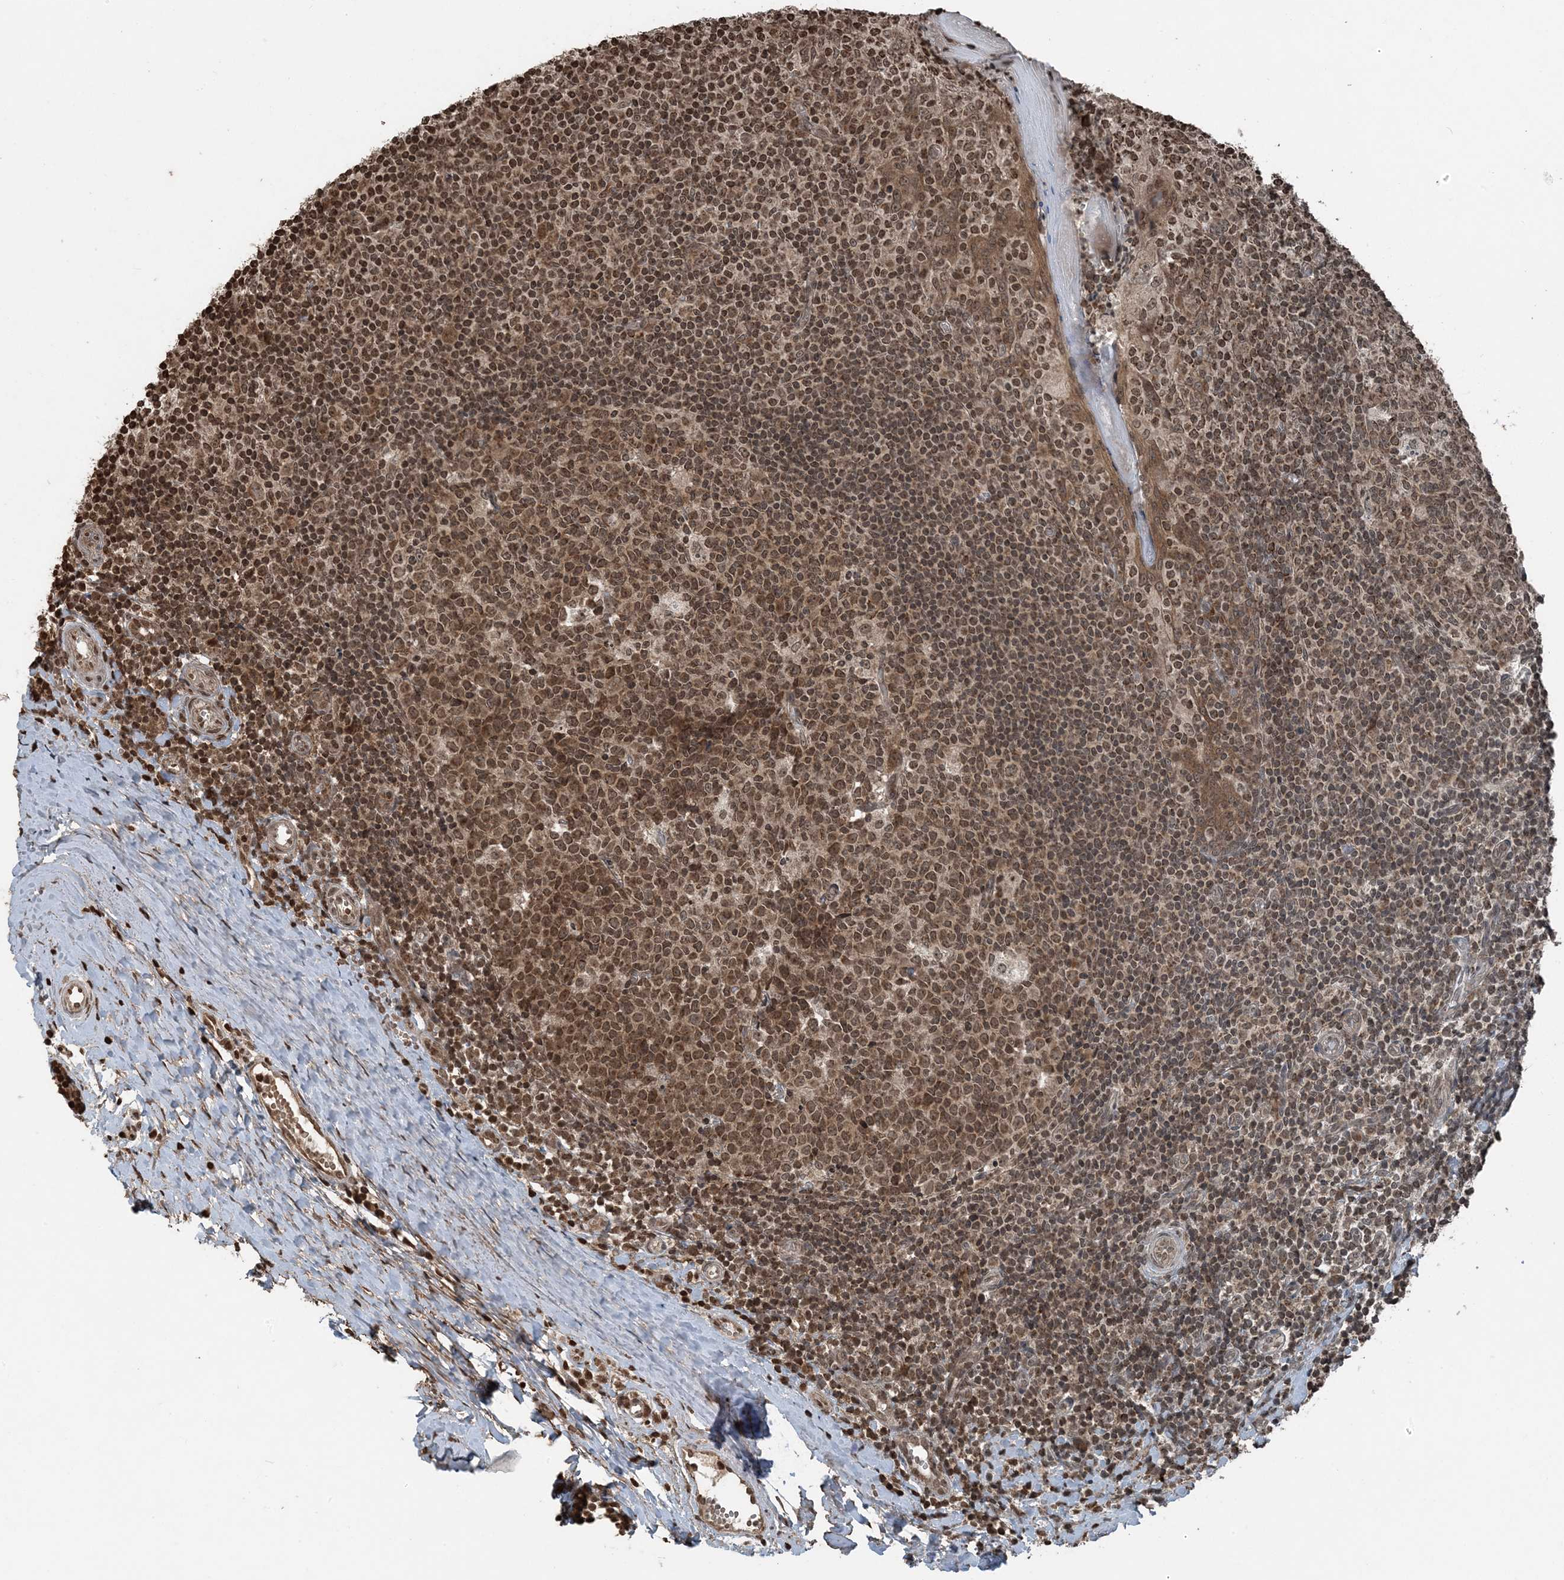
{"staining": {"intensity": "moderate", "quantity": ">75%", "location": "cytoplasmic/membranous,nuclear"}, "tissue": "tonsil", "cell_type": "Germinal center cells", "image_type": "normal", "snomed": [{"axis": "morphology", "description": "Normal tissue, NOS"}, {"axis": "topography", "description": "Tonsil"}], "caption": "This is a histology image of IHC staining of unremarkable tonsil, which shows moderate staining in the cytoplasmic/membranous,nuclear of germinal center cells.", "gene": "ZFAND2B", "patient": {"sex": "female", "age": 19}}